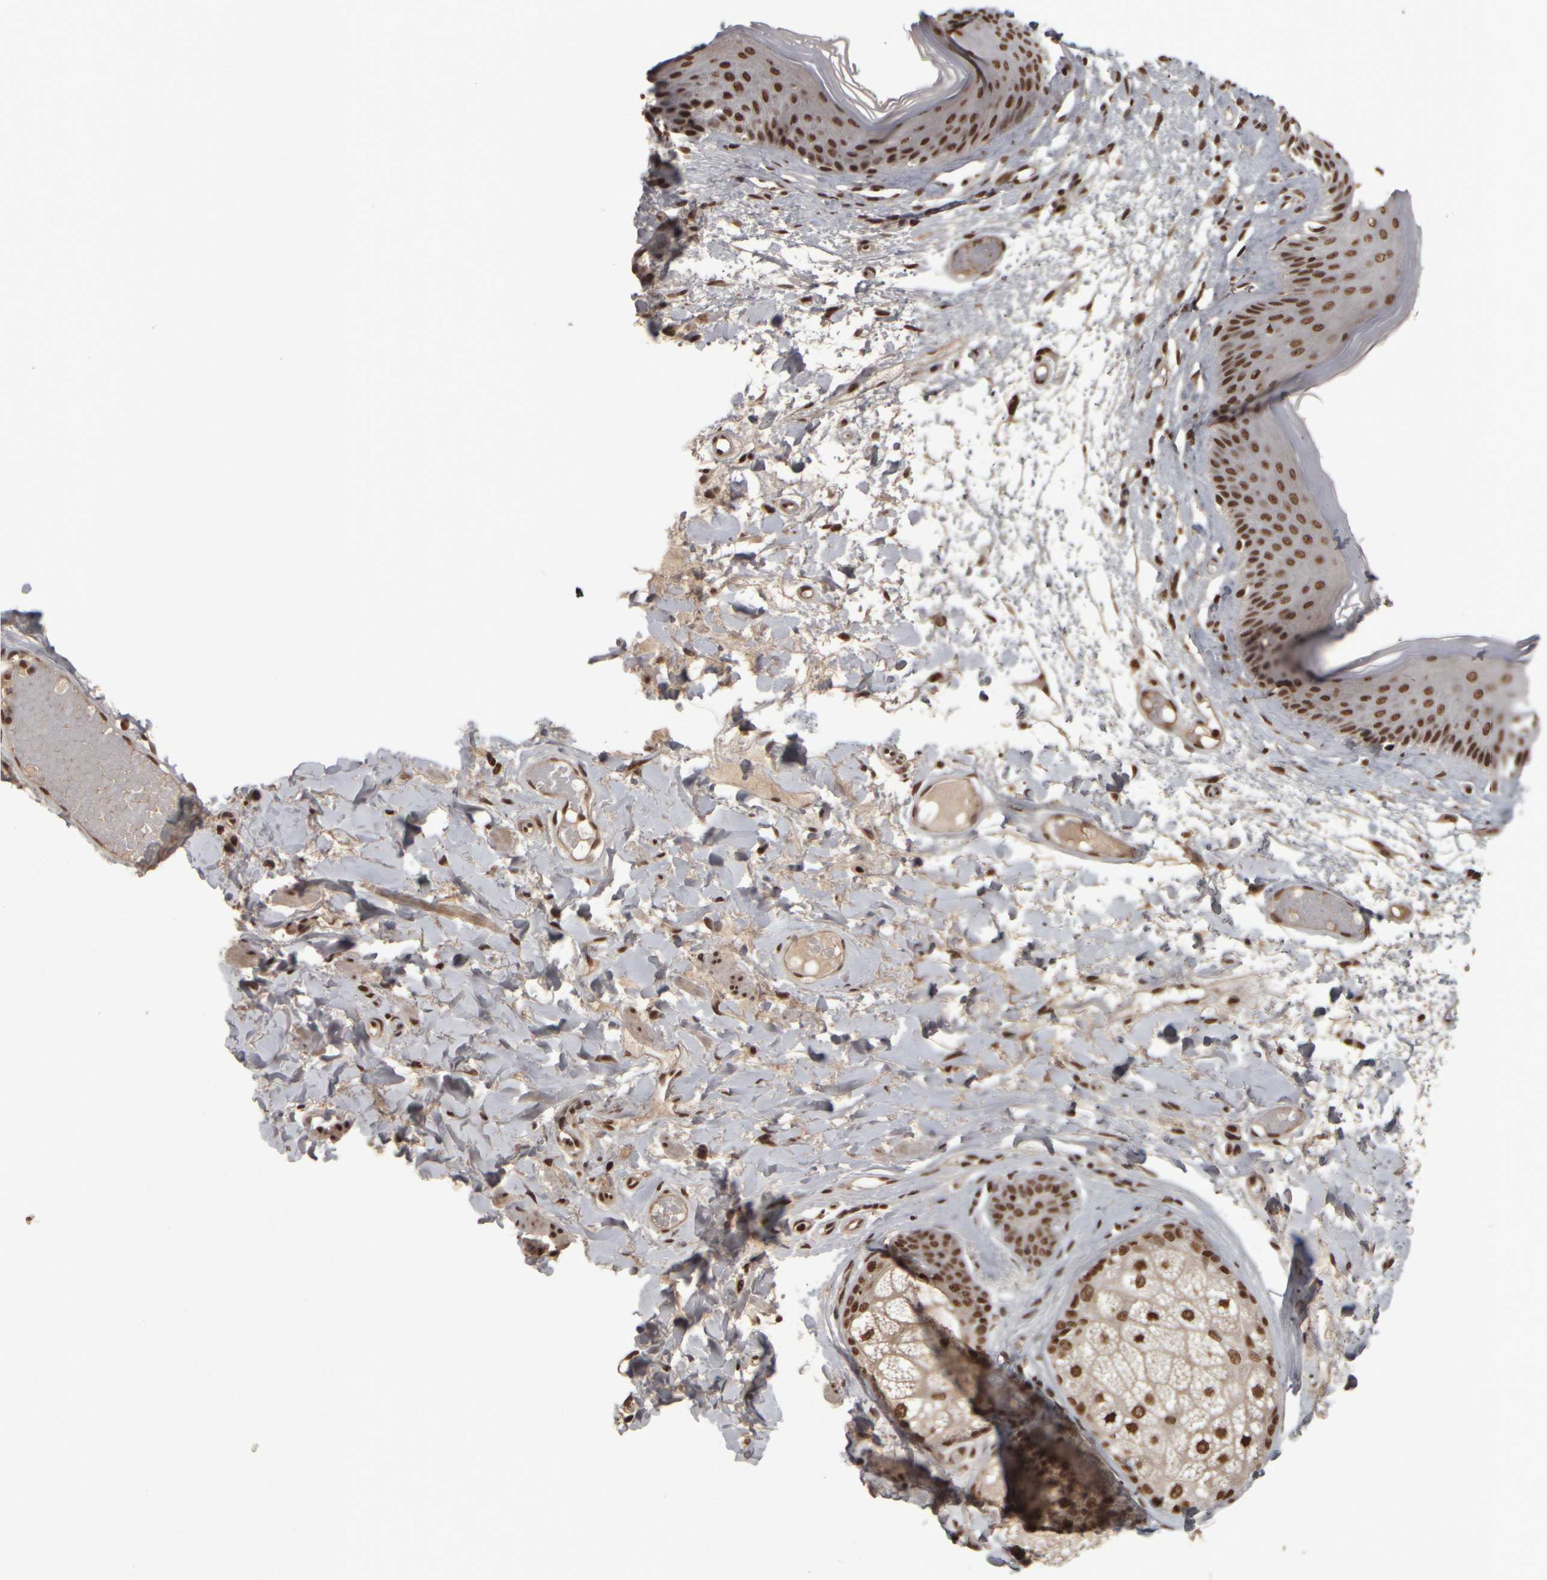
{"staining": {"intensity": "strong", "quantity": ">75%", "location": "nuclear"}, "tissue": "skin", "cell_type": "Epidermal cells", "image_type": "normal", "snomed": [{"axis": "morphology", "description": "Normal tissue, NOS"}, {"axis": "topography", "description": "Vulva"}], "caption": "This is a micrograph of immunohistochemistry staining of benign skin, which shows strong staining in the nuclear of epidermal cells.", "gene": "ZFHX4", "patient": {"sex": "female", "age": 73}}